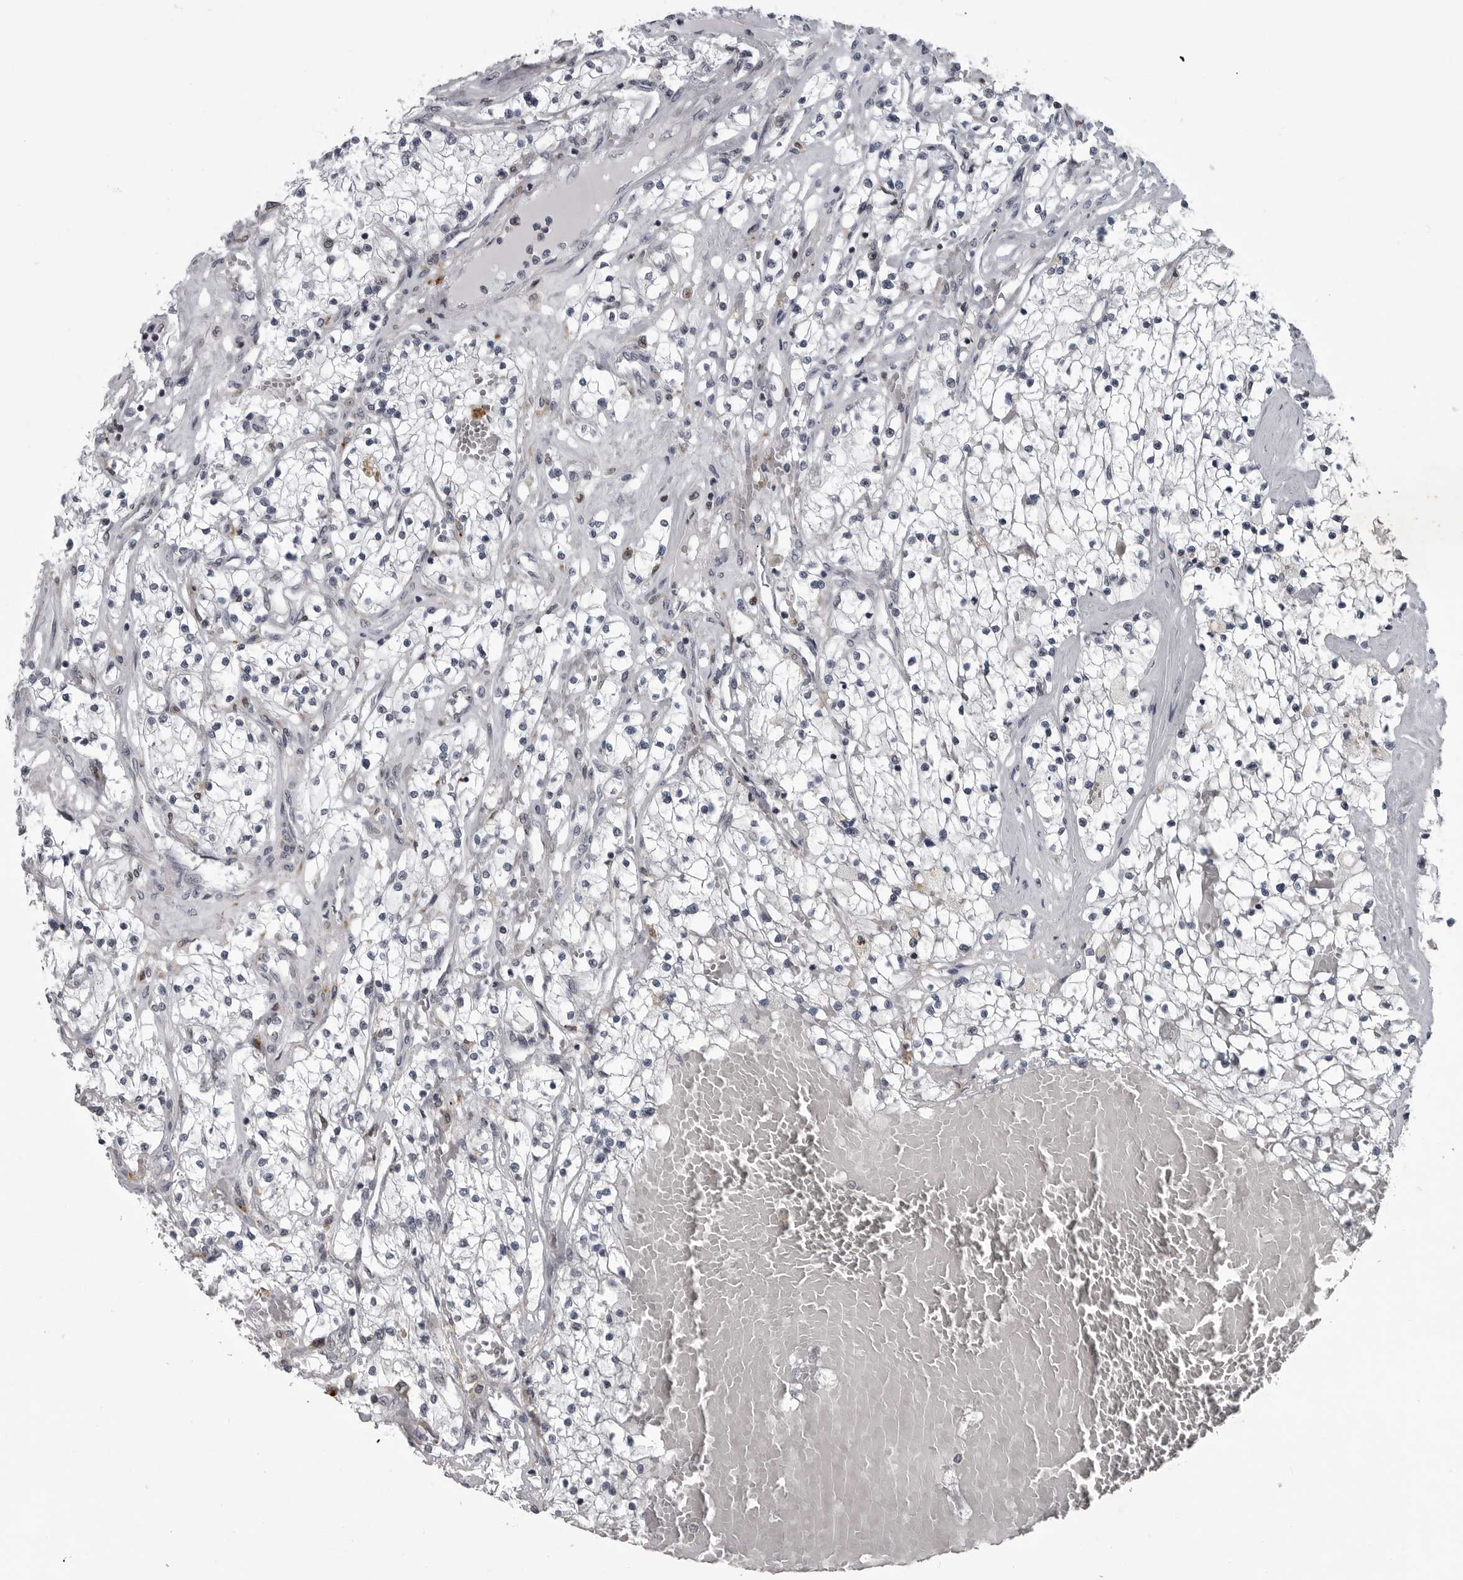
{"staining": {"intensity": "negative", "quantity": "none", "location": "none"}, "tissue": "renal cancer", "cell_type": "Tumor cells", "image_type": "cancer", "snomed": [{"axis": "morphology", "description": "Normal tissue, NOS"}, {"axis": "morphology", "description": "Adenocarcinoma, NOS"}, {"axis": "topography", "description": "Kidney"}], "caption": "High power microscopy photomicrograph of an IHC micrograph of adenocarcinoma (renal), revealing no significant expression in tumor cells.", "gene": "LYSMD1", "patient": {"sex": "male", "age": 68}}